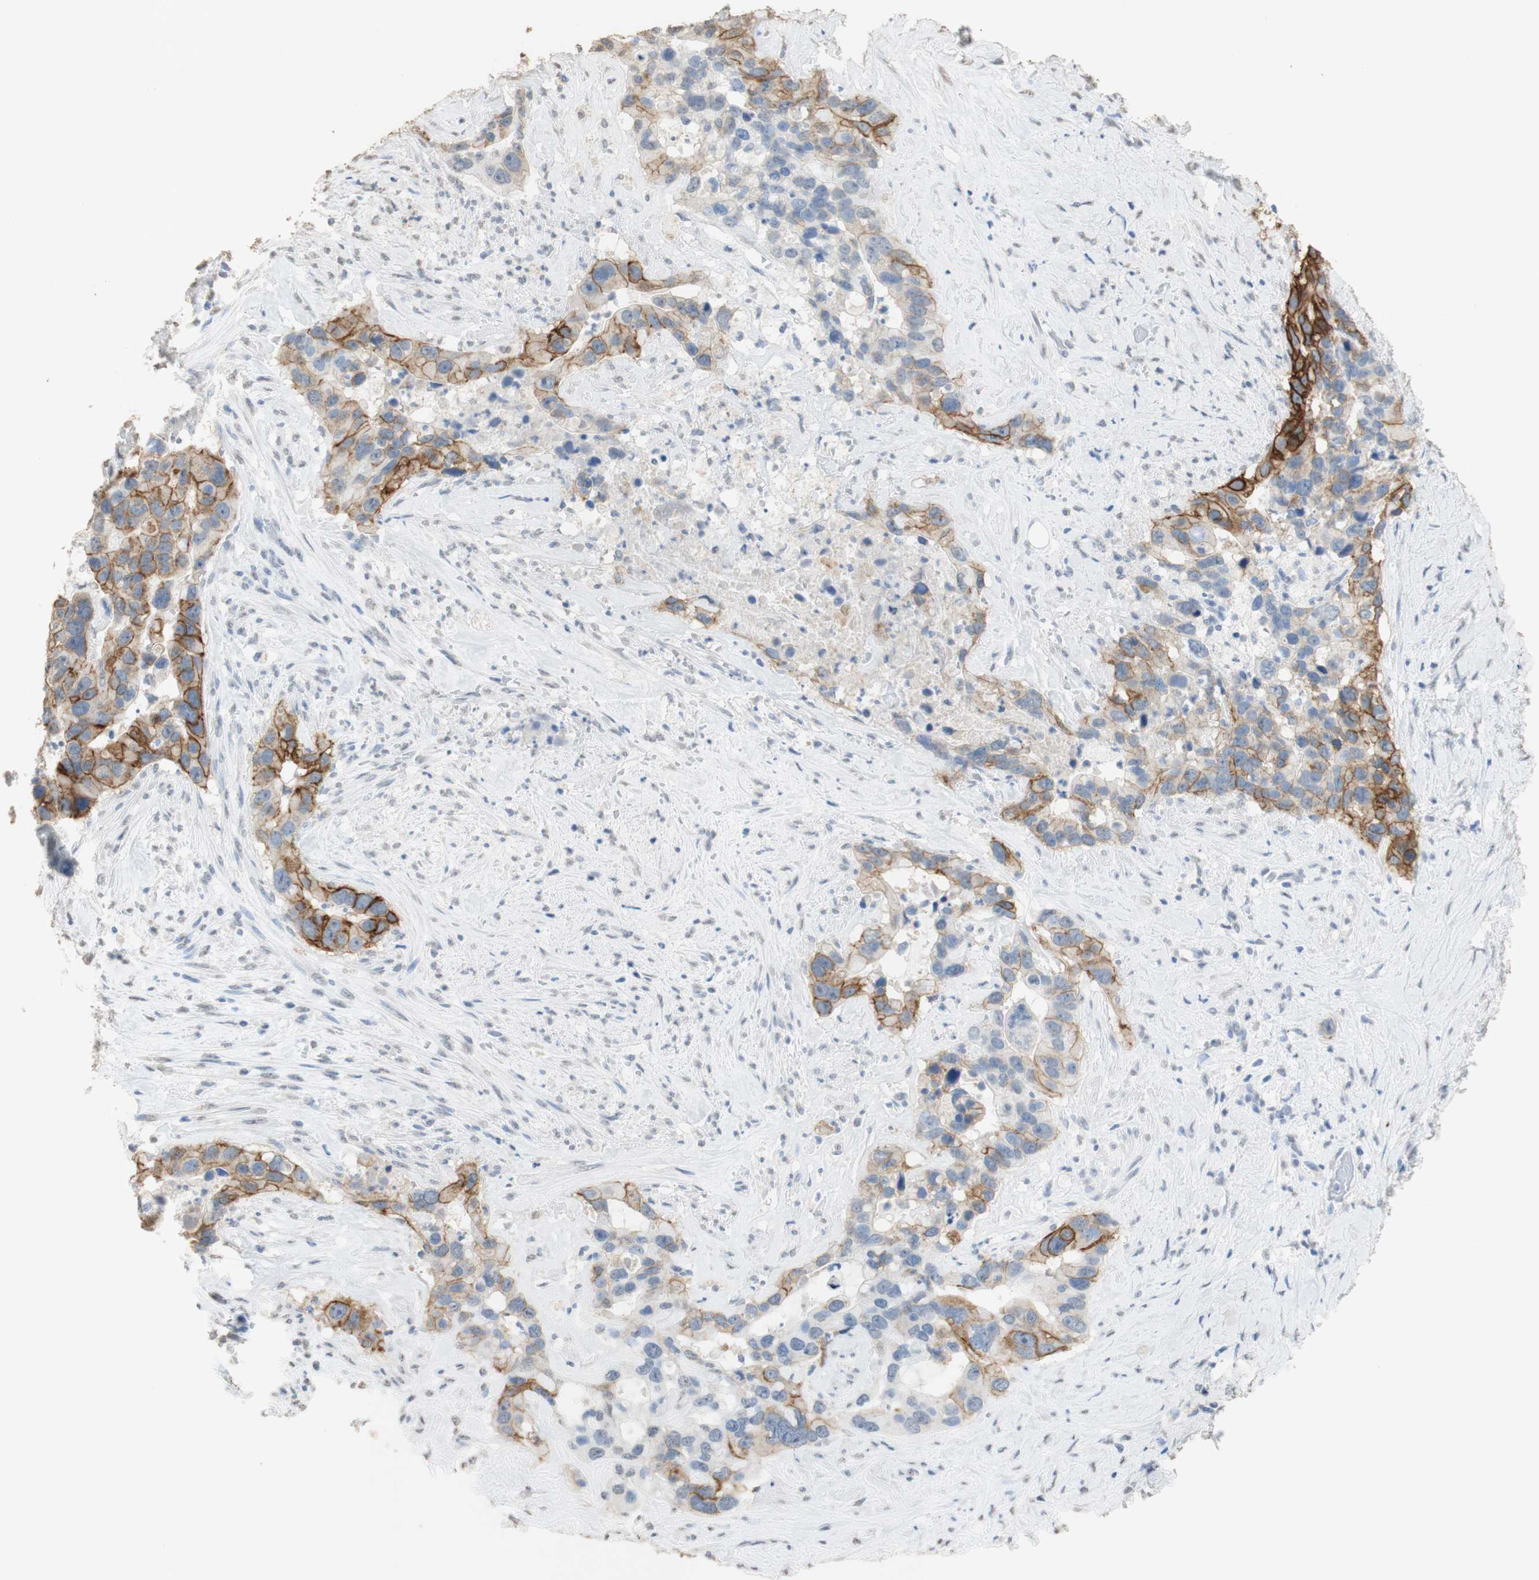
{"staining": {"intensity": "moderate", "quantity": "25%-75%", "location": "cytoplasmic/membranous"}, "tissue": "liver cancer", "cell_type": "Tumor cells", "image_type": "cancer", "snomed": [{"axis": "morphology", "description": "Cholangiocarcinoma"}, {"axis": "topography", "description": "Liver"}], "caption": "Liver cancer stained with immunohistochemistry shows moderate cytoplasmic/membranous staining in about 25%-75% of tumor cells.", "gene": "L1CAM", "patient": {"sex": "female", "age": 65}}